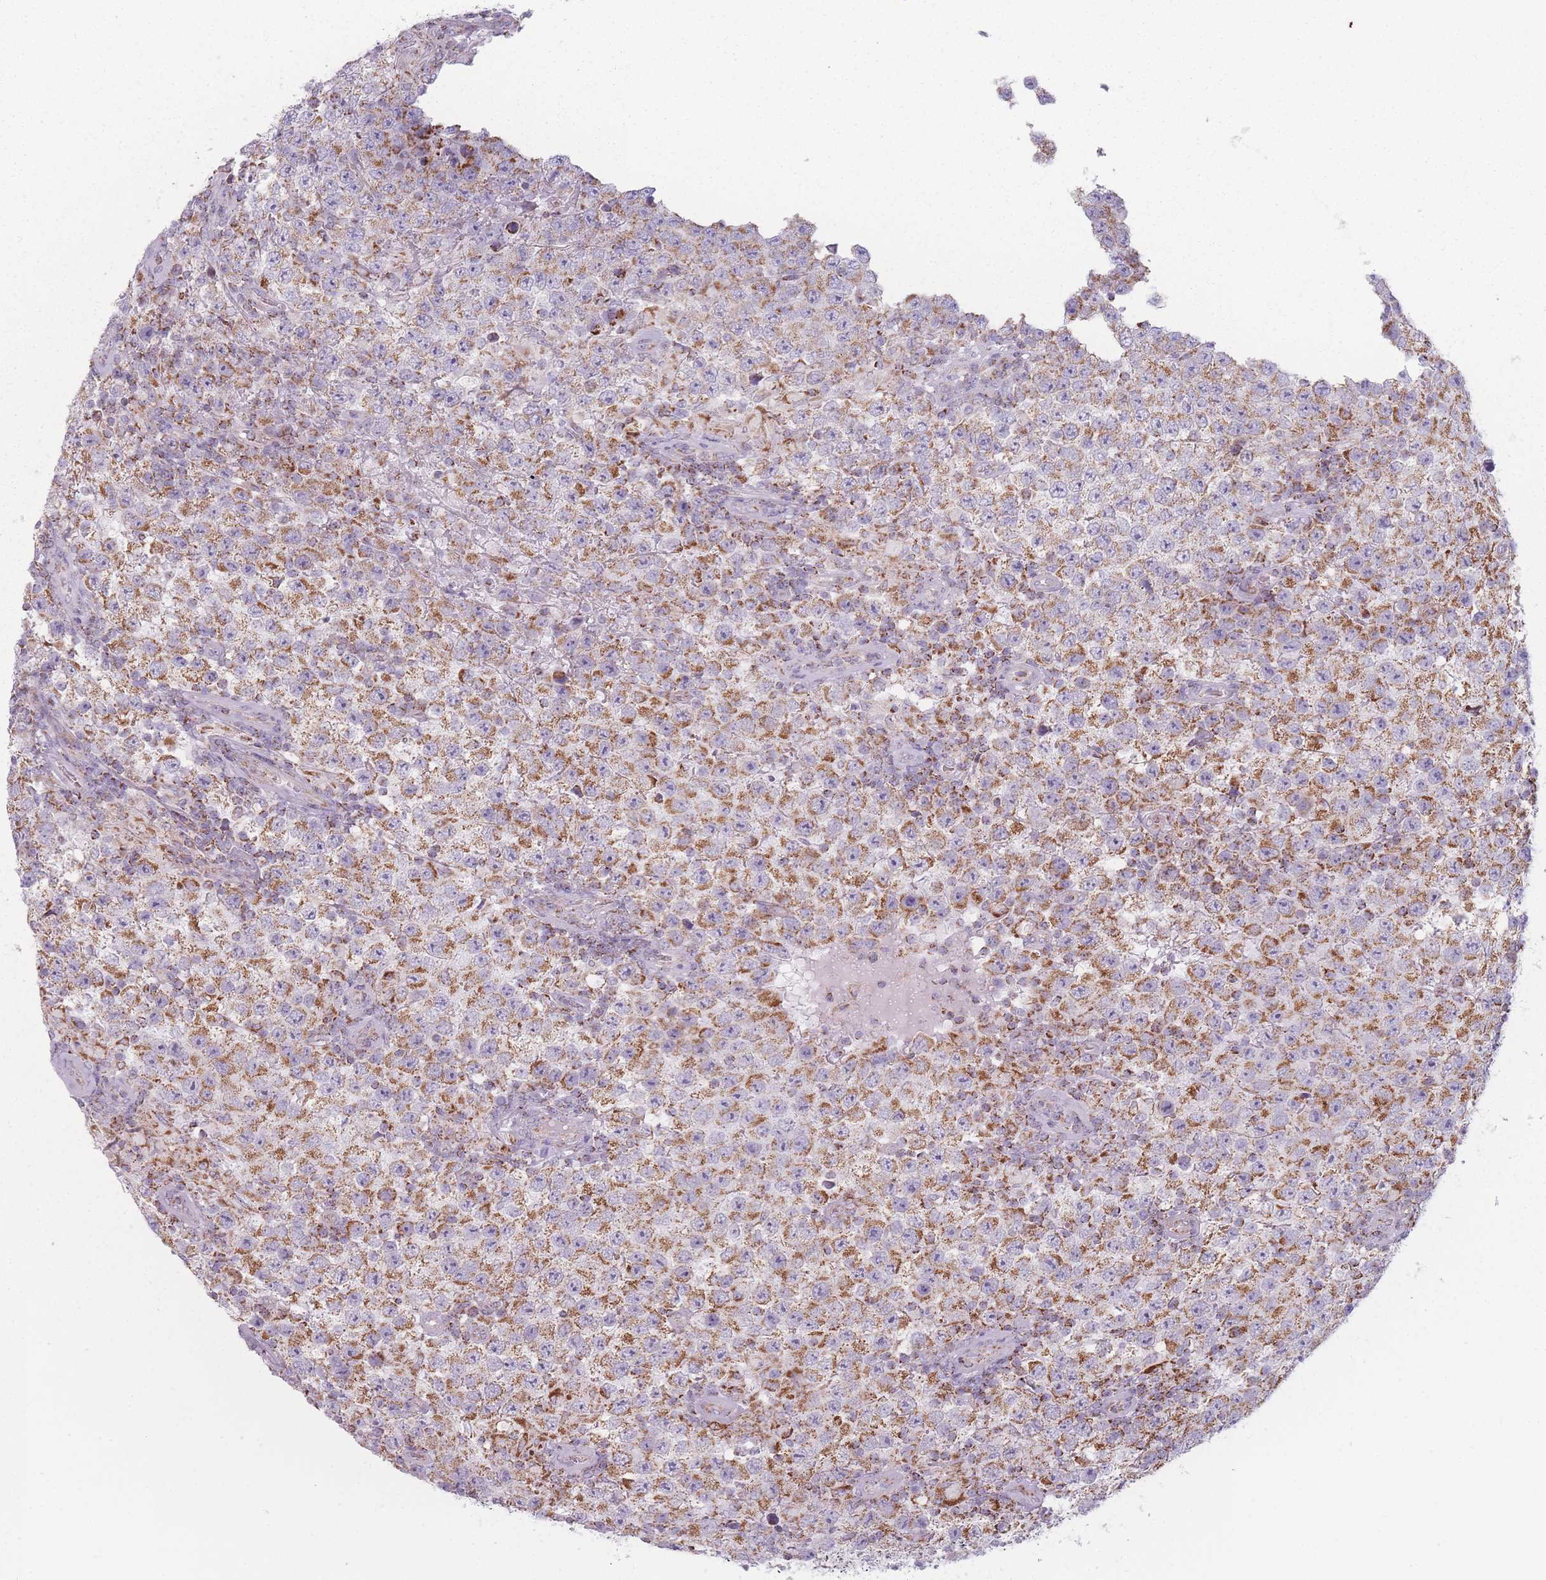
{"staining": {"intensity": "moderate", "quantity": ">75%", "location": "cytoplasmic/membranous"}, "tissue": "testis cancer", "cell_type": "Tumor cells", "image_type": "cancer", "snomed": [{"axis": "morphology", "description": "Normal tissue, NOS"}, {"axis": "morphology", "description": "Urothelial carcinoma, High grade"}, {"axis": "morphology", "description": "Seminoma, NOS"}, {"axis": "morphology", "description": "Carcinoma, Embryonal, NOS"}, {"axis": "topography", "description": "Urinary bladder"}, {"axis": "topography", "description": "Testis"}], "caption": "This histopathology image demonstrates immunohistochemistry staining of testis cancer, with medium moderate cytoplasmic/membranous expression in about >75% of tumor cells.", "gene": "DCHS1", "patient": {"sex": "male", "age": 41}}